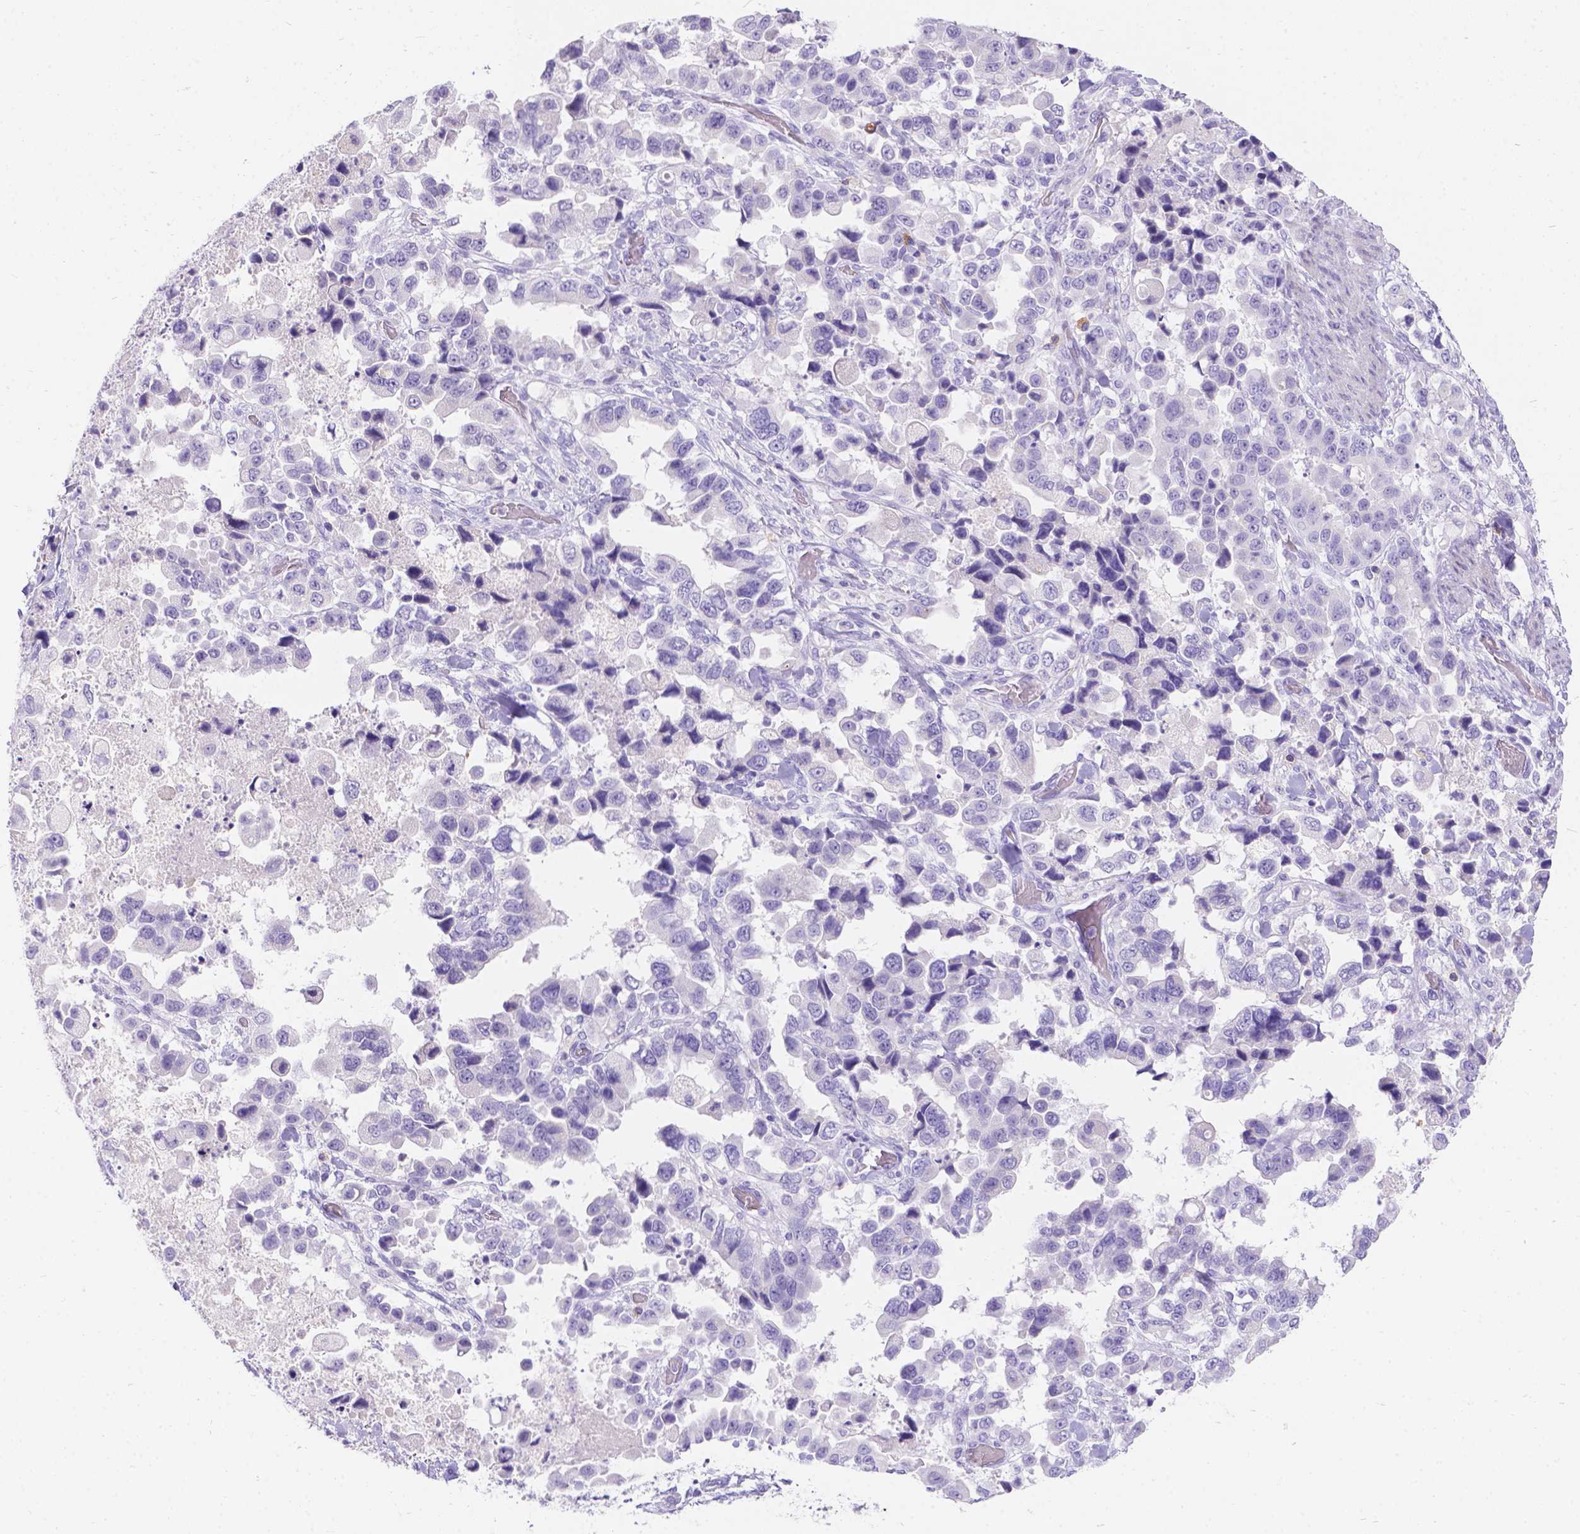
{"staining": {"intensity": "negative", "quantity": "none", "location": "none"}, "tissue": "stomach cancer", "cell_type": "Tumor cells", "image_type": "cancer", "snomed": [{"axis": "morphology", "description": "Adenocarcinoma, NOS"}, {"axis": "topography", "description": "Stomach"}], "caption": "Adenocarcinoma (stomach) was stained to show a protein in brown. There is no significant staining in tumor cells.", "gene": "GNRHR", "patient": {"sex": "male", "age": 59}}